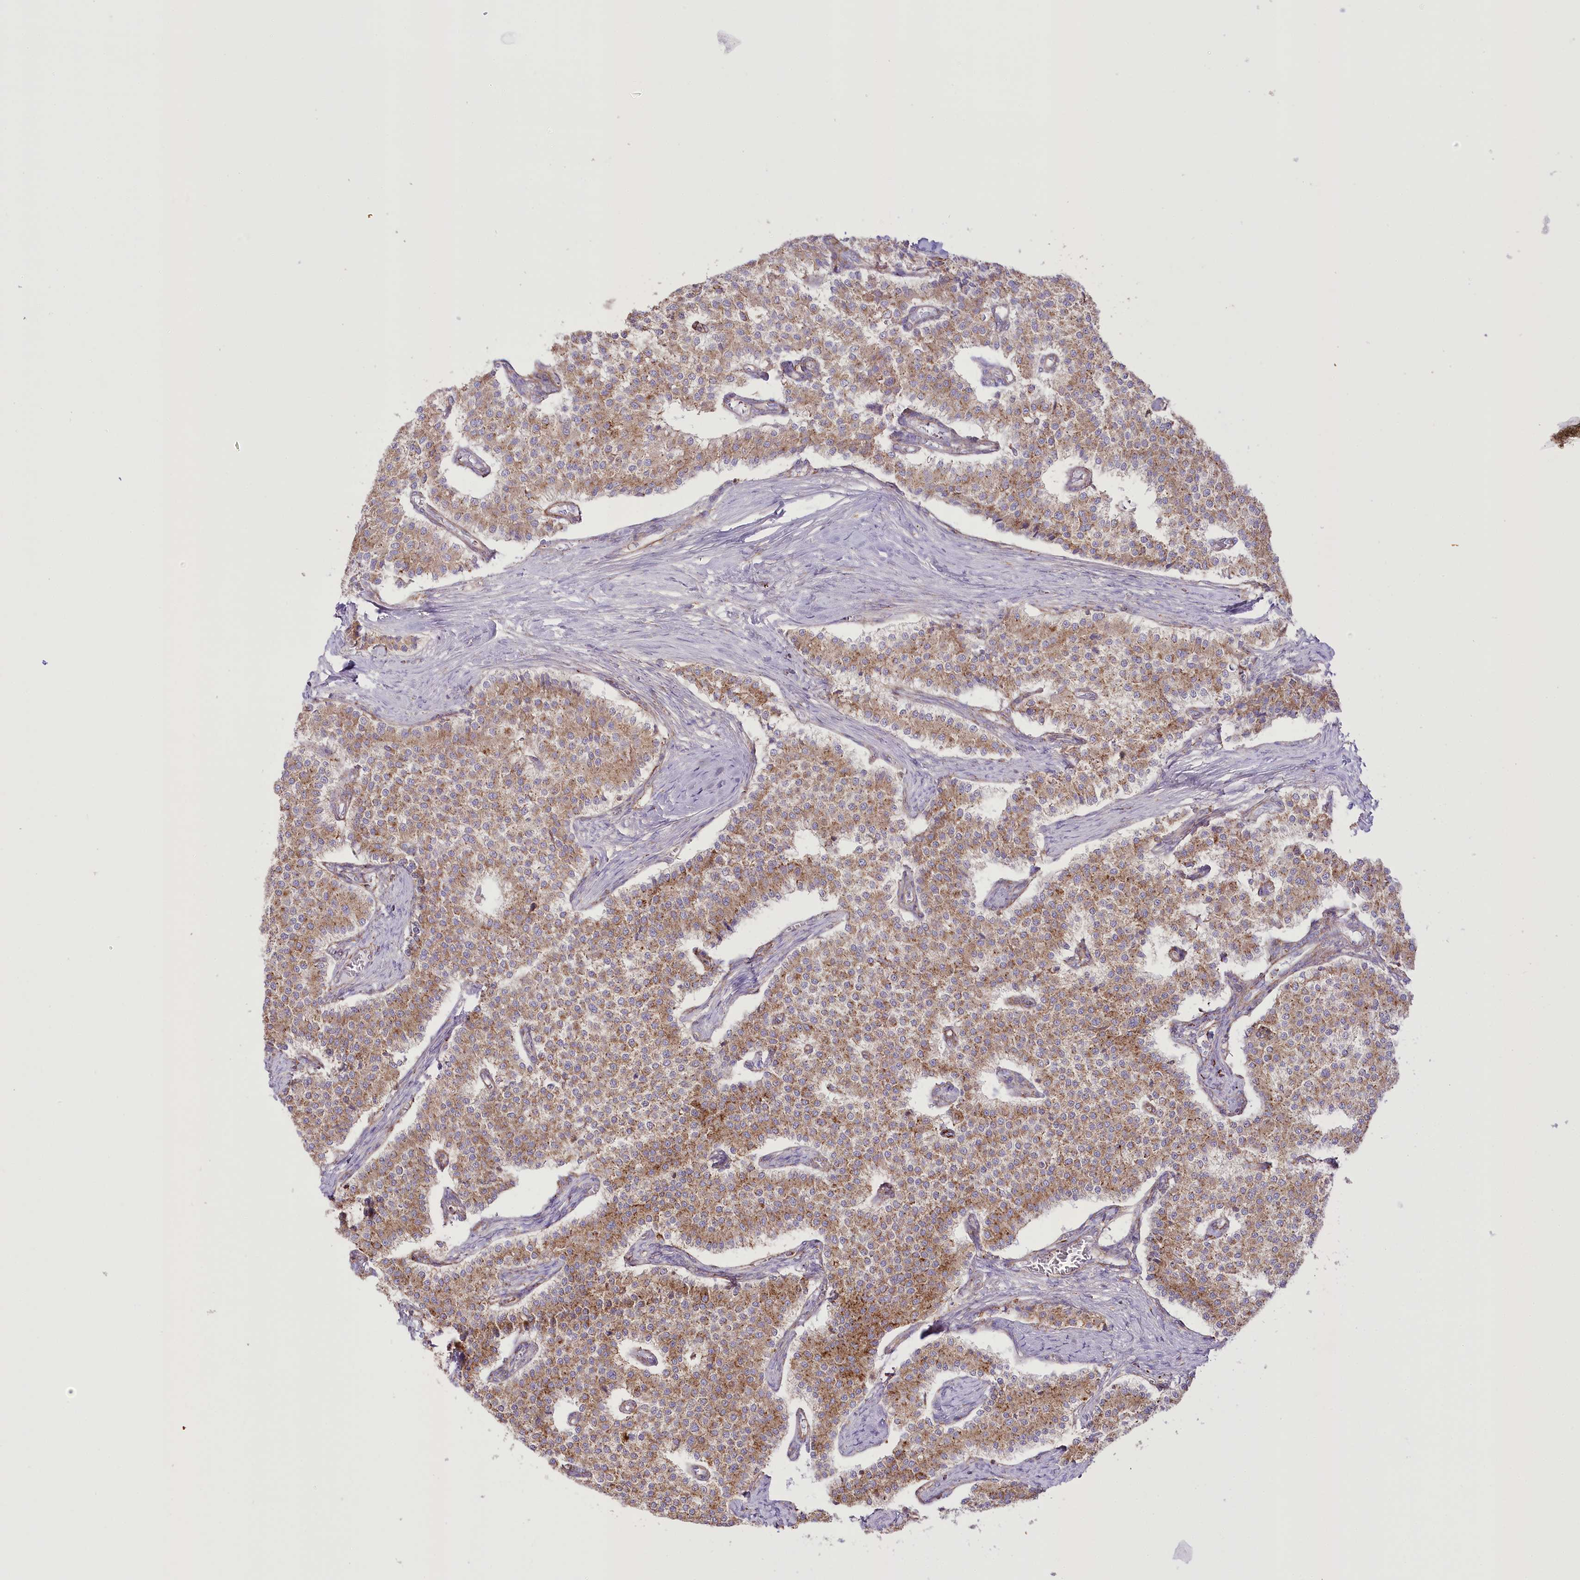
{"staining": {"intensity": "moderate", "quantity": ">75%", "location": "cytoplasmic/membranous"}, "tissue": "carcinoid", "cell_type": "Tumor cells", "image_type": "cancer", "snomed": [{"axis": "morphology", "description": "Carcinoid, malignant, NOS"}, {"axis": "topography", "description": "Colon"}], "caption": "Malignant carcinoid stained with DAB (3,3'-diaminobenzidine) immunohistochemistry demonstrates medium levels of moderate cytoplasmic/membranous positivity in approximately >75% of tumor cells.", "gene": "FAM216A", "patient": {"sex": "female", "age": 52}}